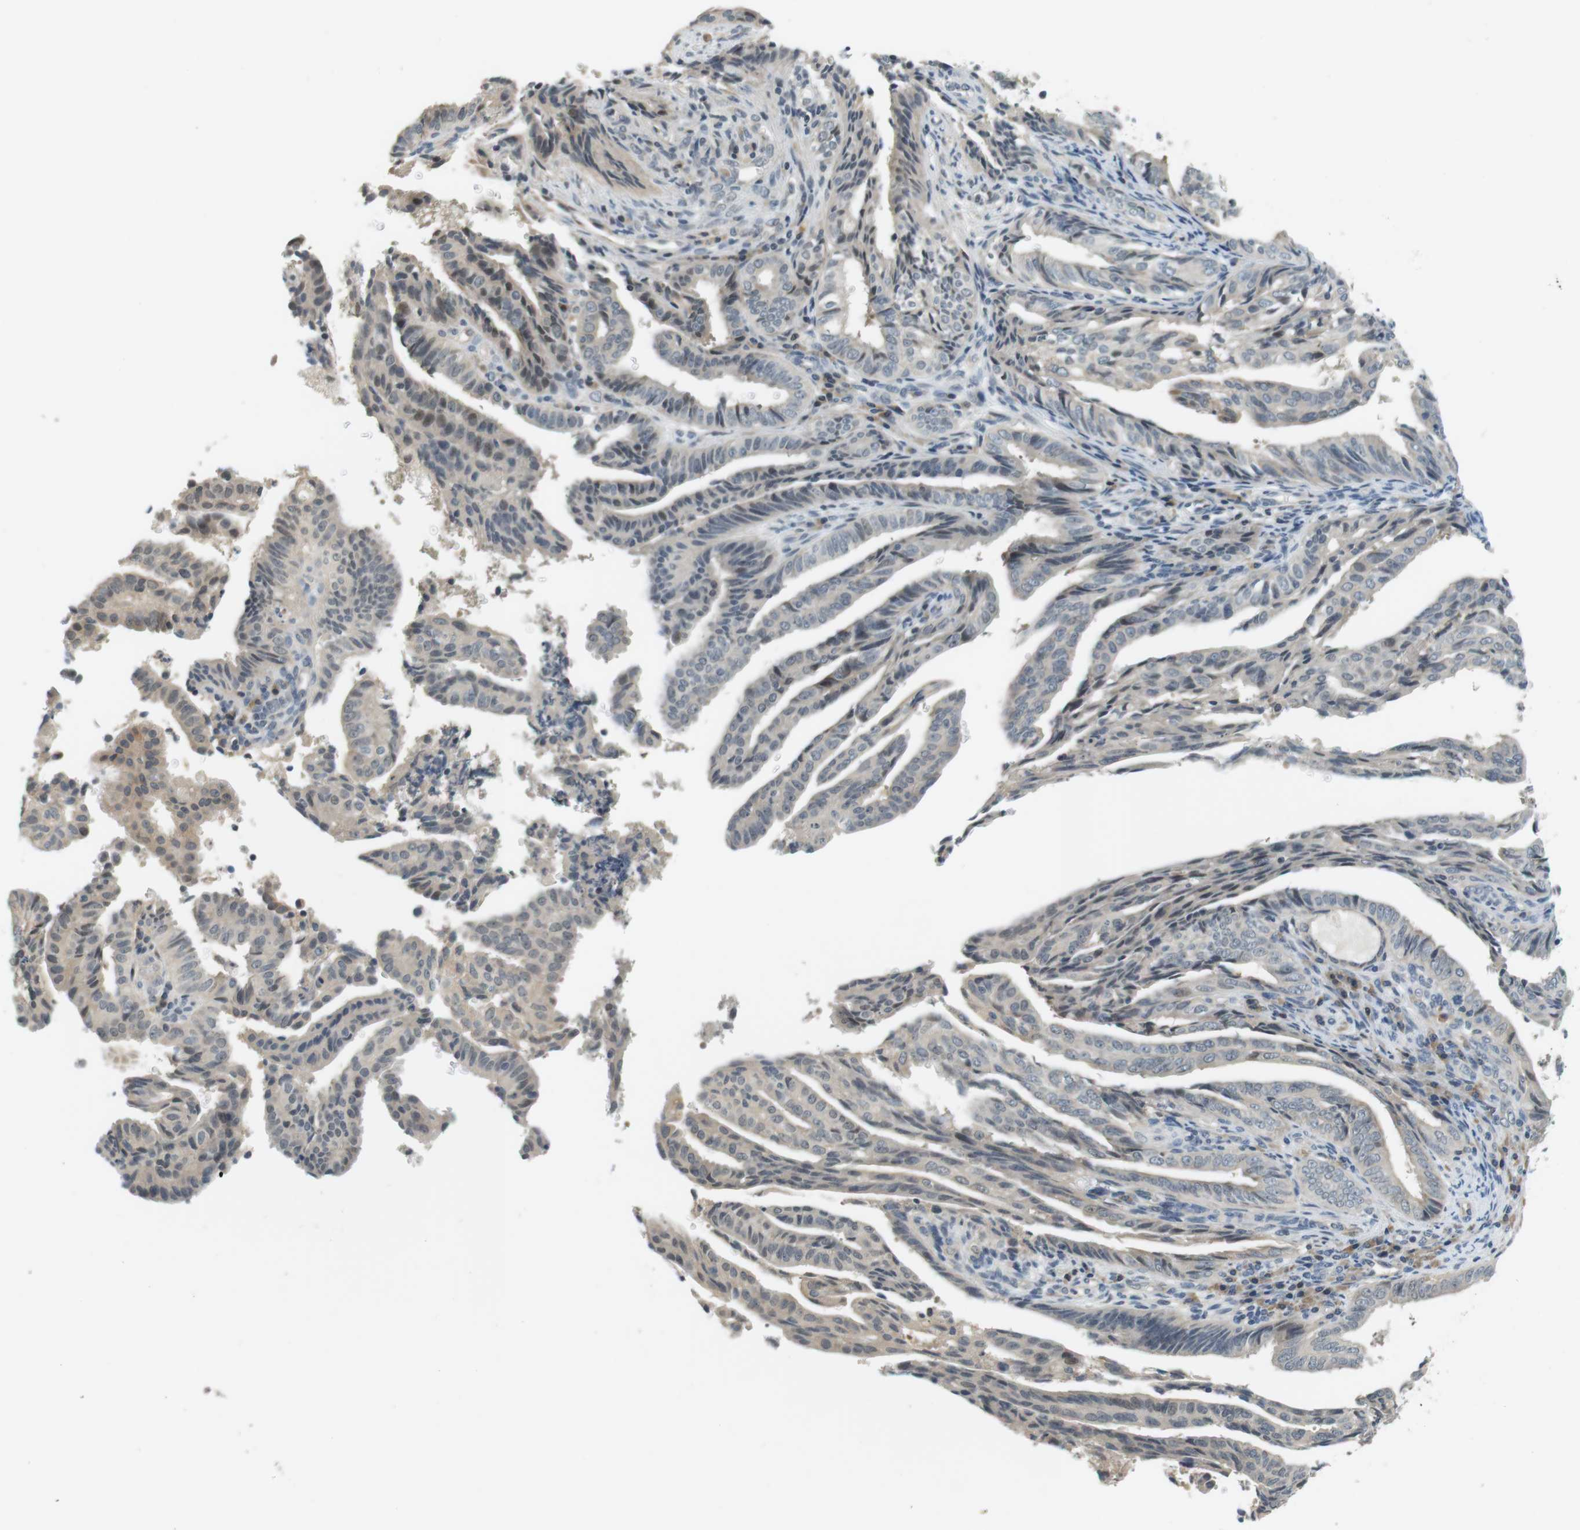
{"staining": {"intensity": "negative", "quantity": "none", "location": "none"}, "tissue": "endometrial cancer", "cell_type": "Tumor cells", "image_type": "cancer", "snomed": [{"axis": "morphology", "description": "Adenocarcinoma, NOS"}, {"axis": "topography", "description": "Endometrium"}], "caption": "Immunohistochemical staining of human endometrial cancer (adenocarcinoma) shows no significant expression in tumor cells. Nuclei are stained in blue.", "gene": "WNT7A", "patient": {"sex": "female", "age": 58}}